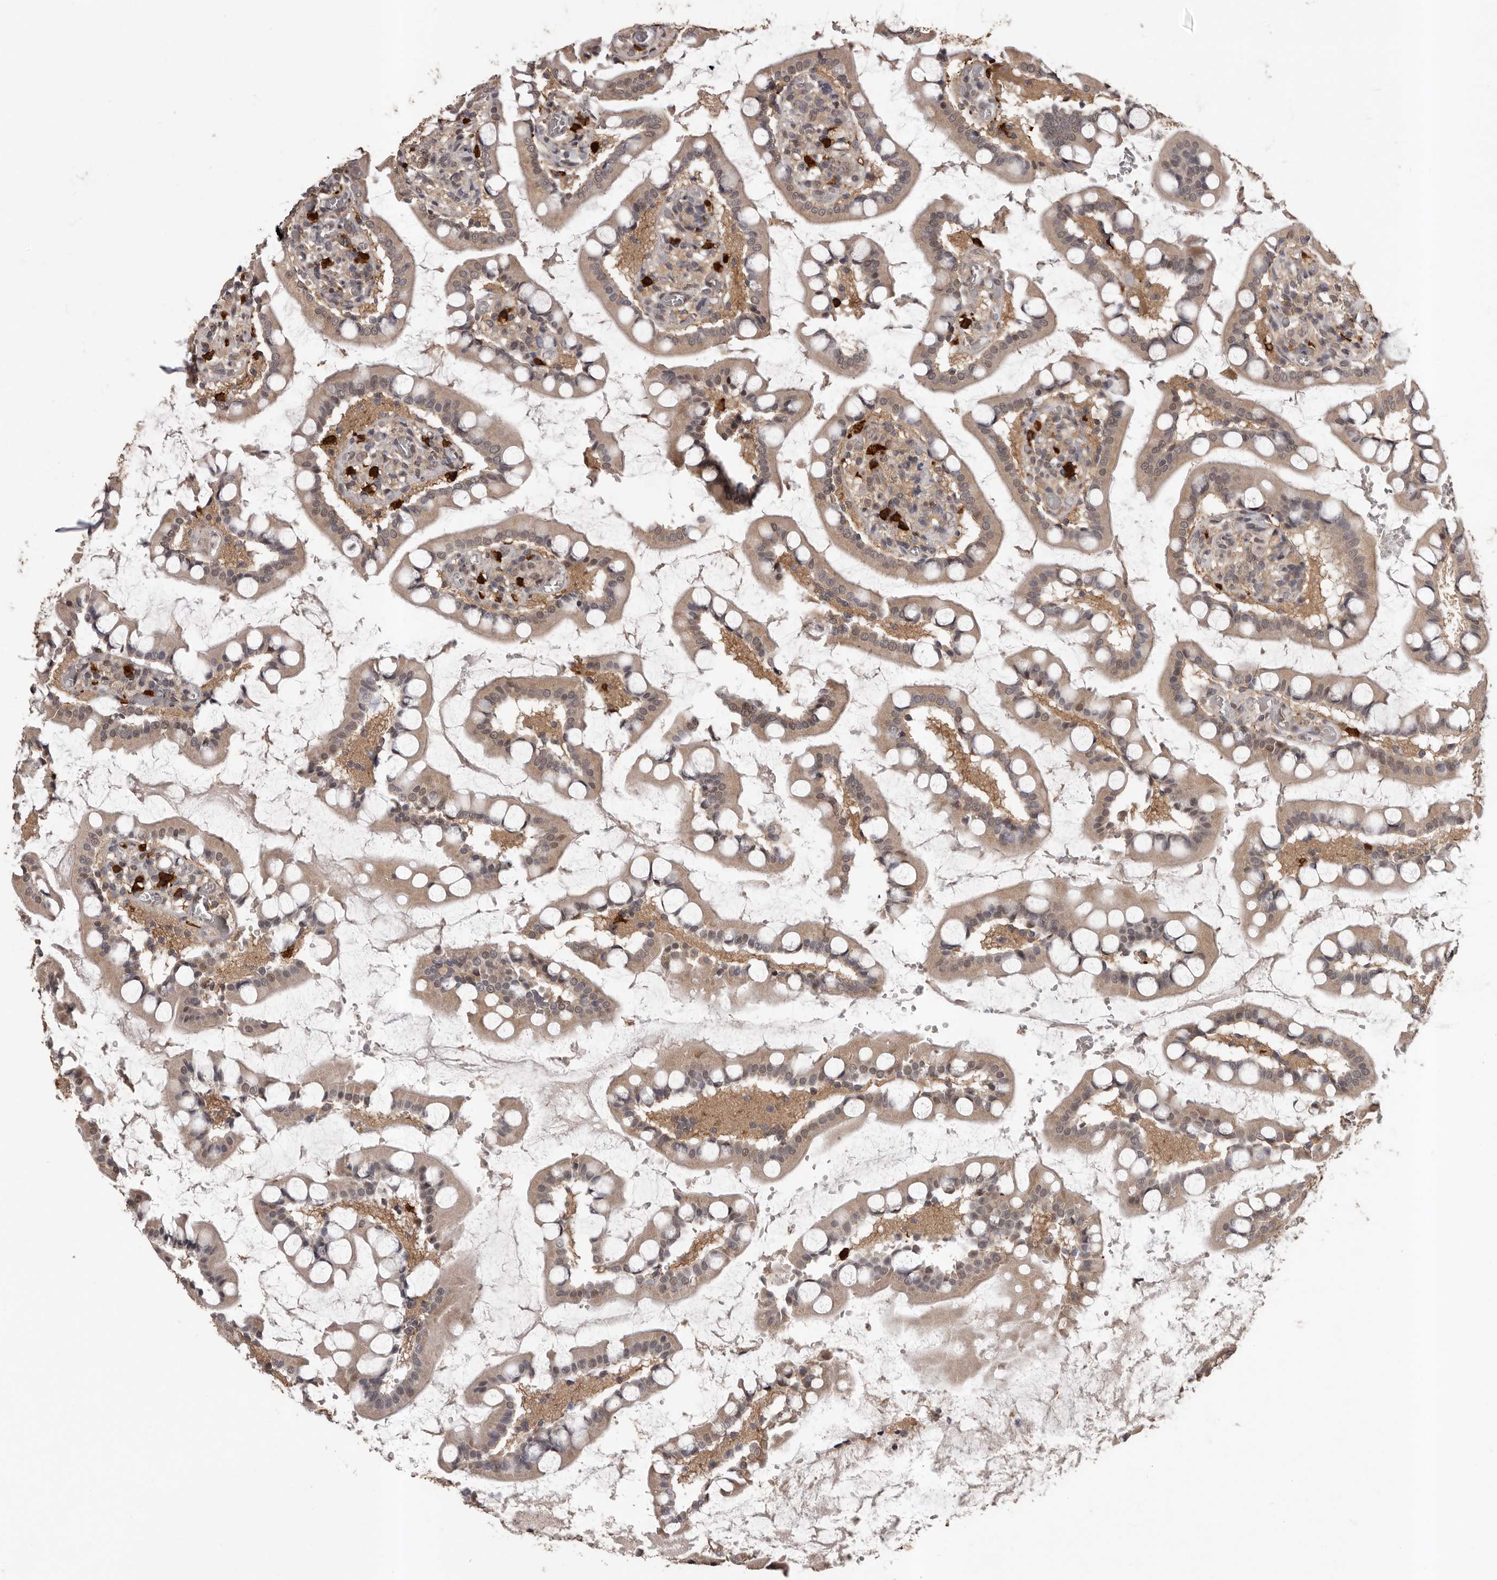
{"staining": {"intensity": "moderate", "quantity": ">75%", "location": "cytoplasmic/membranous"}, "tissue": "small intestine", "cell_type": "Glandular cells", "image_type": "normal", "snomed": [{"axis": "morphology", "description": "Normal tissue, NOS"}, {"axis": "topography", "description": "Small intestine"}], "caption": "The immunohistochemical stain shows moderate cytoplasmic/membranous staining in glandular cells of unremarkable small intestine. The staining was performed using DAB (3,3'-diaminobenzidine) to visualize the protein expression in brown, while the nuclei were stained in blue with hematoxylin (Magnification: 20x).", "gene": "VPS37A", "patient": {"sex": "male", "age": 52}}